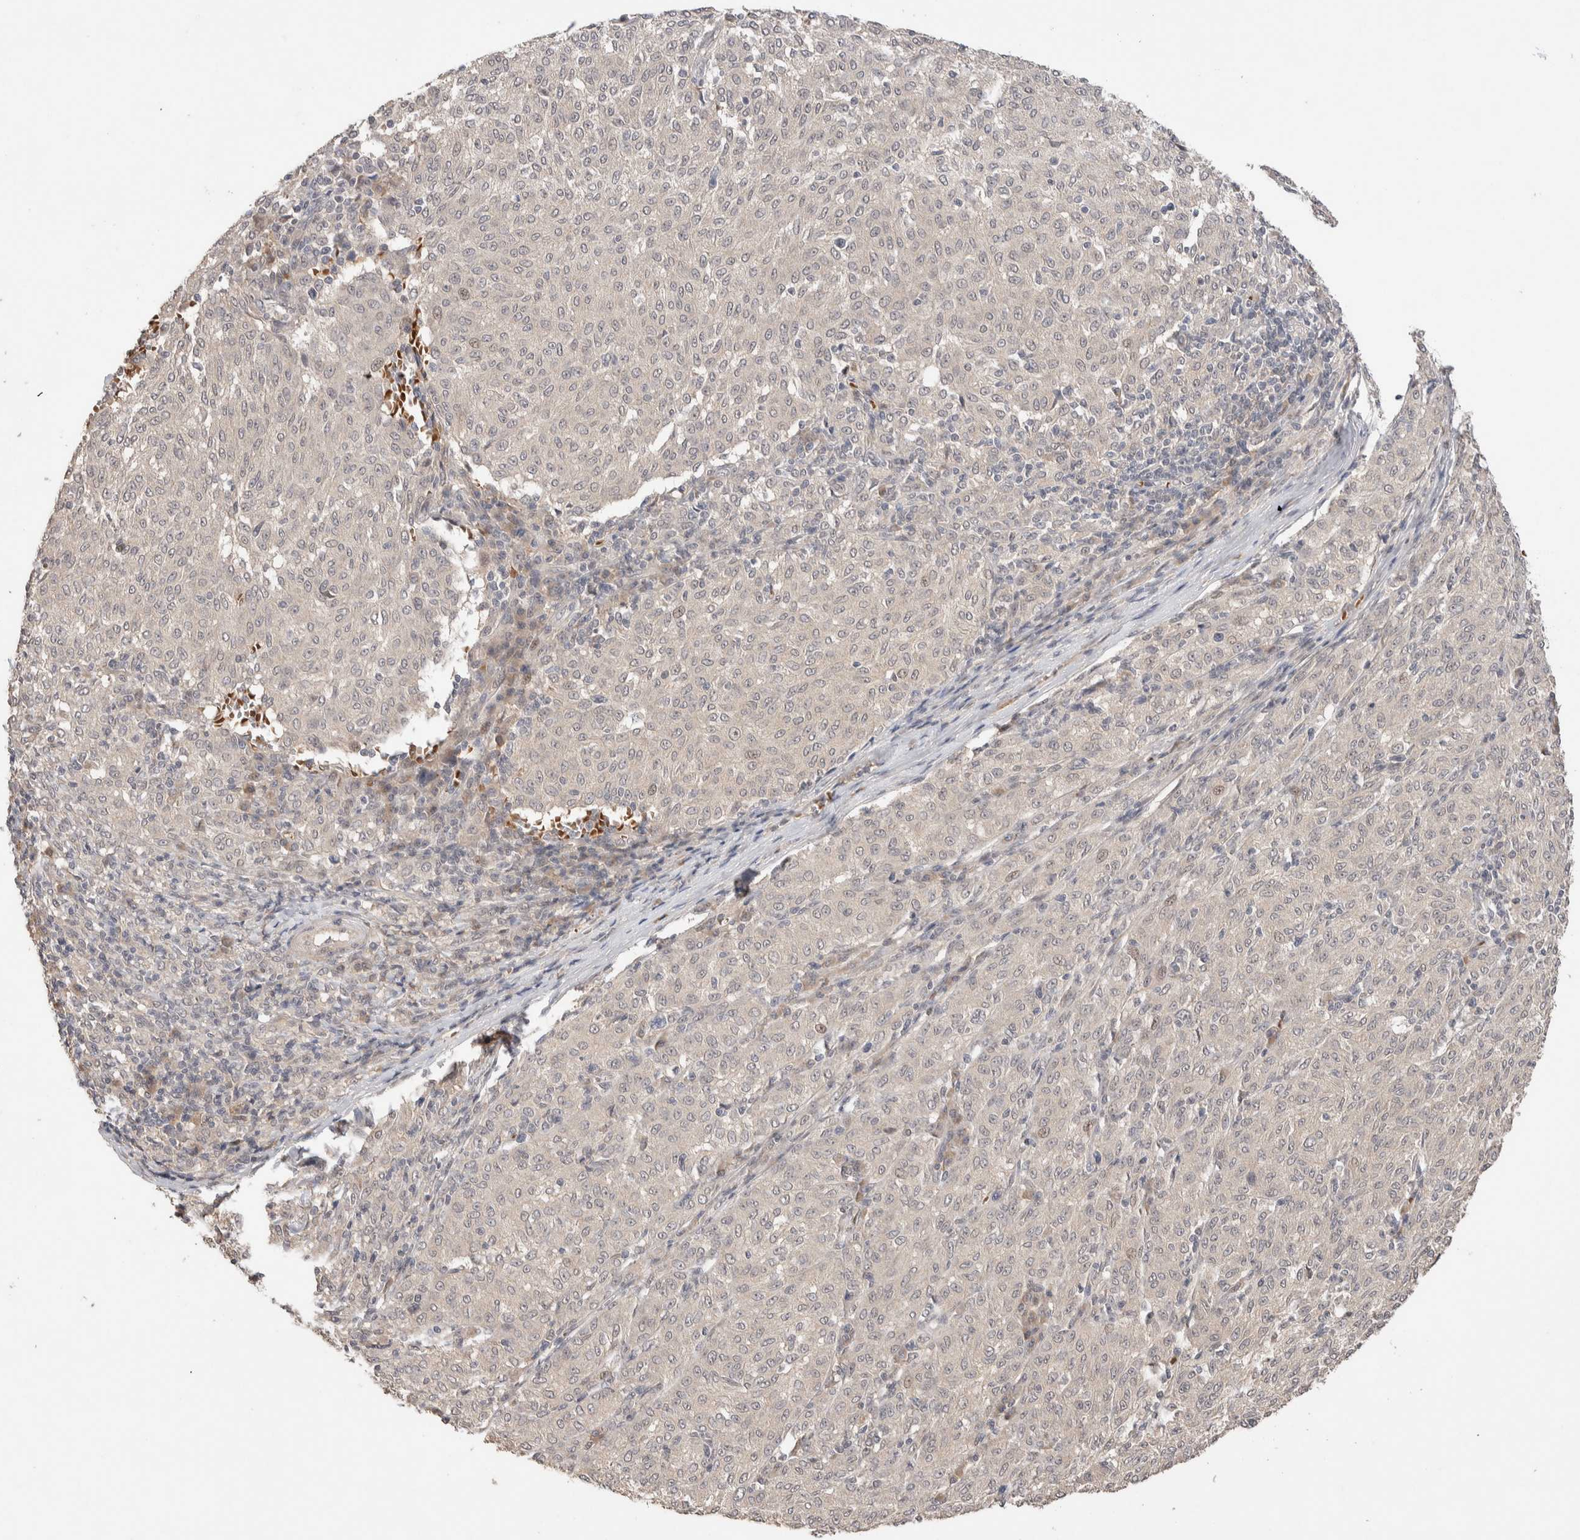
{"staining": {"intensity": "negative", "quantity": "none", "location": "none"}, "tissue": "melanoma", "cell_type": "Tumor cells", "image_type": "cancer", "snomed": [{"axis": "morphology", "description": "Malignant melanoma, NOS"}, {"axis": "topography", "description": "Skin"}], "caption": "High magnification brightfield microscopy of malignant melanoma stained with DAB (3,3'-diaminobenzidine) (brown) and counterstained with hematoxylin (blue): tumor cells show no significant positivity. Brightfield microscopy of immunohistochemistry stained with DAB (3,3'-diaminobenzidine) (brown) and hematoxylin (blue), captured at high magnification.", "gene": "CASK", "patient": {"sex": "female", "age": 72}}